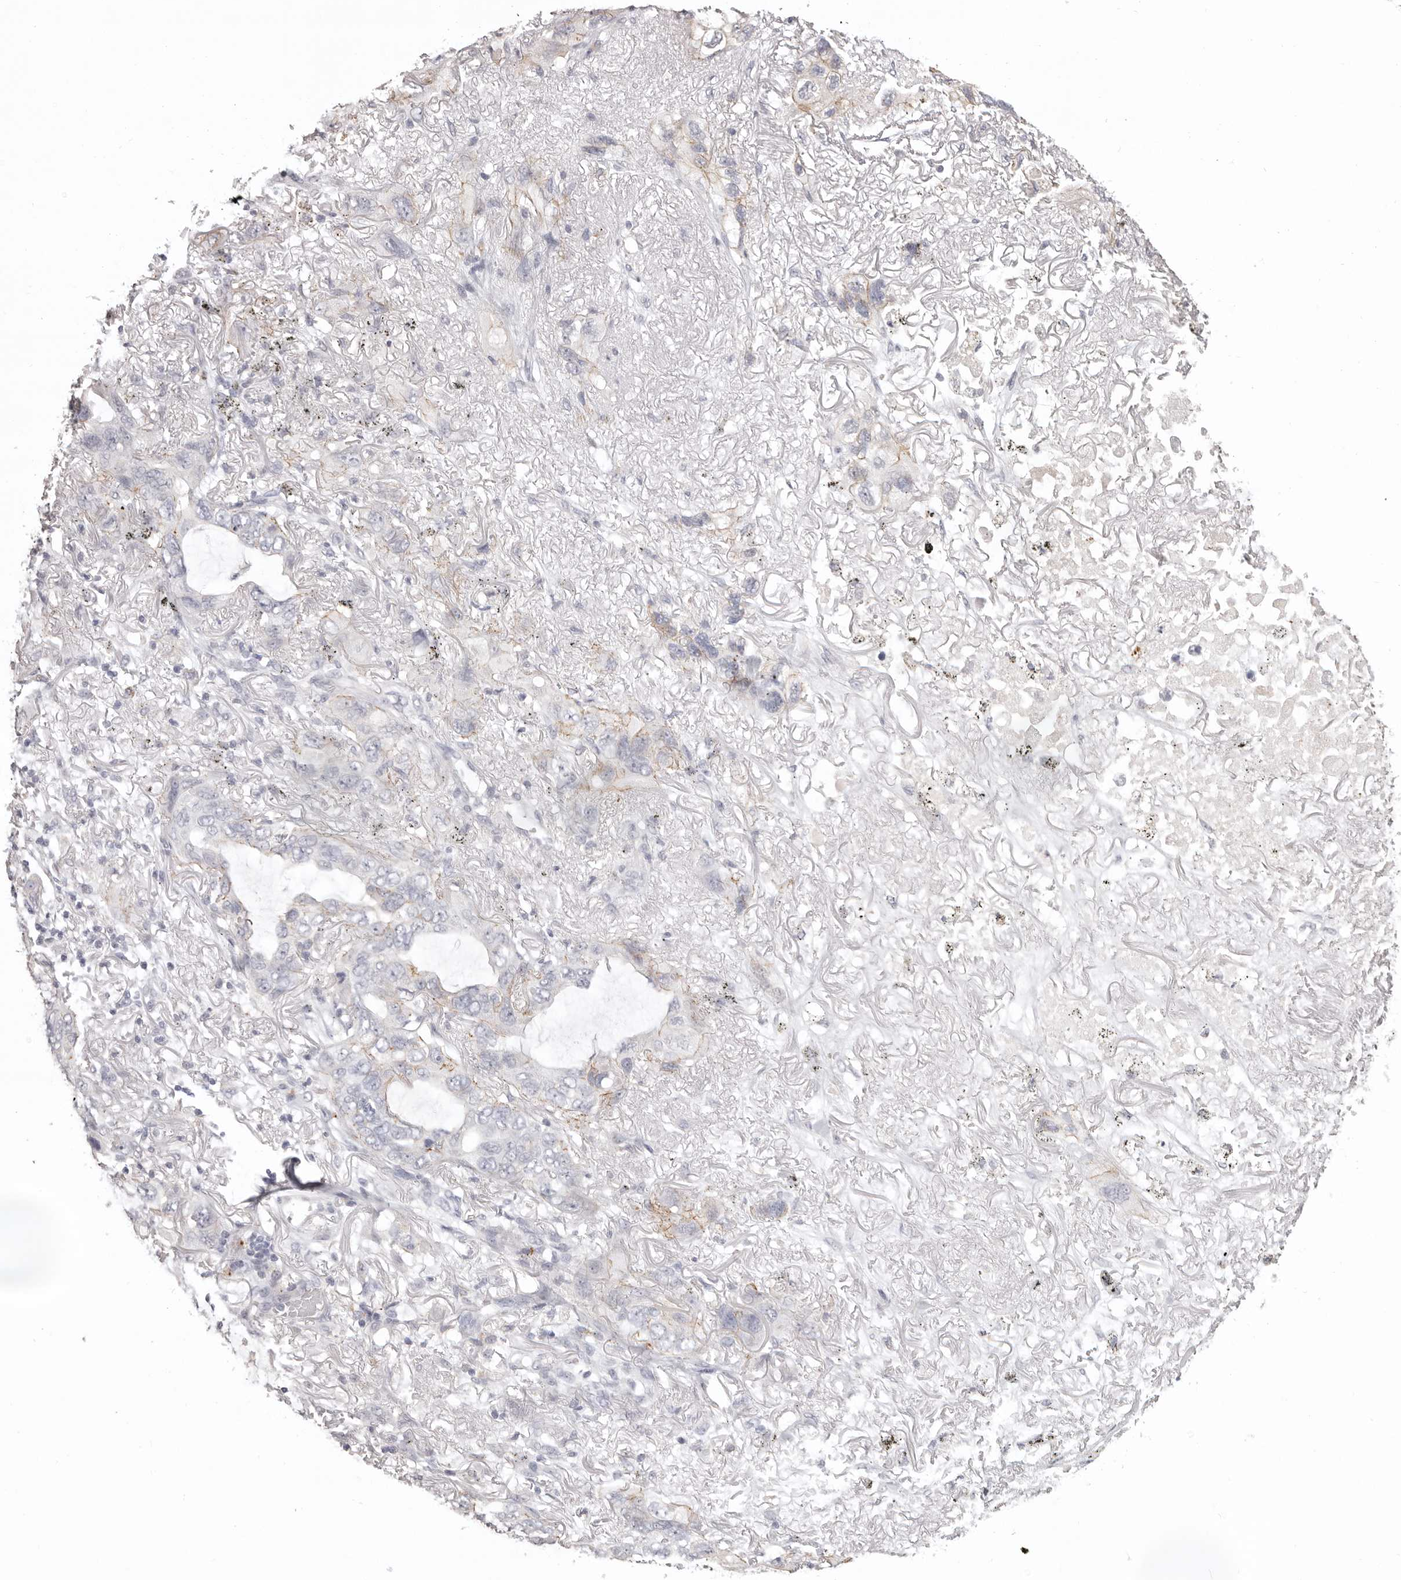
{"staining": {"intensity": "weak", "quantity": "<25%", "location": "cytoplasmic/membranous"}, "tissue": "lung cancer", "cell_type": "Tumor cells", "image_type": "cancer", "snomed": [{"axis": "morphology", "description": "Squamous cell carcinoma, NOS"}, {"axis": "topography", "description": "Lung"}], "caption": "Protein analysis of lung squamous cell carcinoma exhibits no significant staining in tumor cells.", "gene": "PCDHB6", "patient": {"sex": "female", "age": 73}}